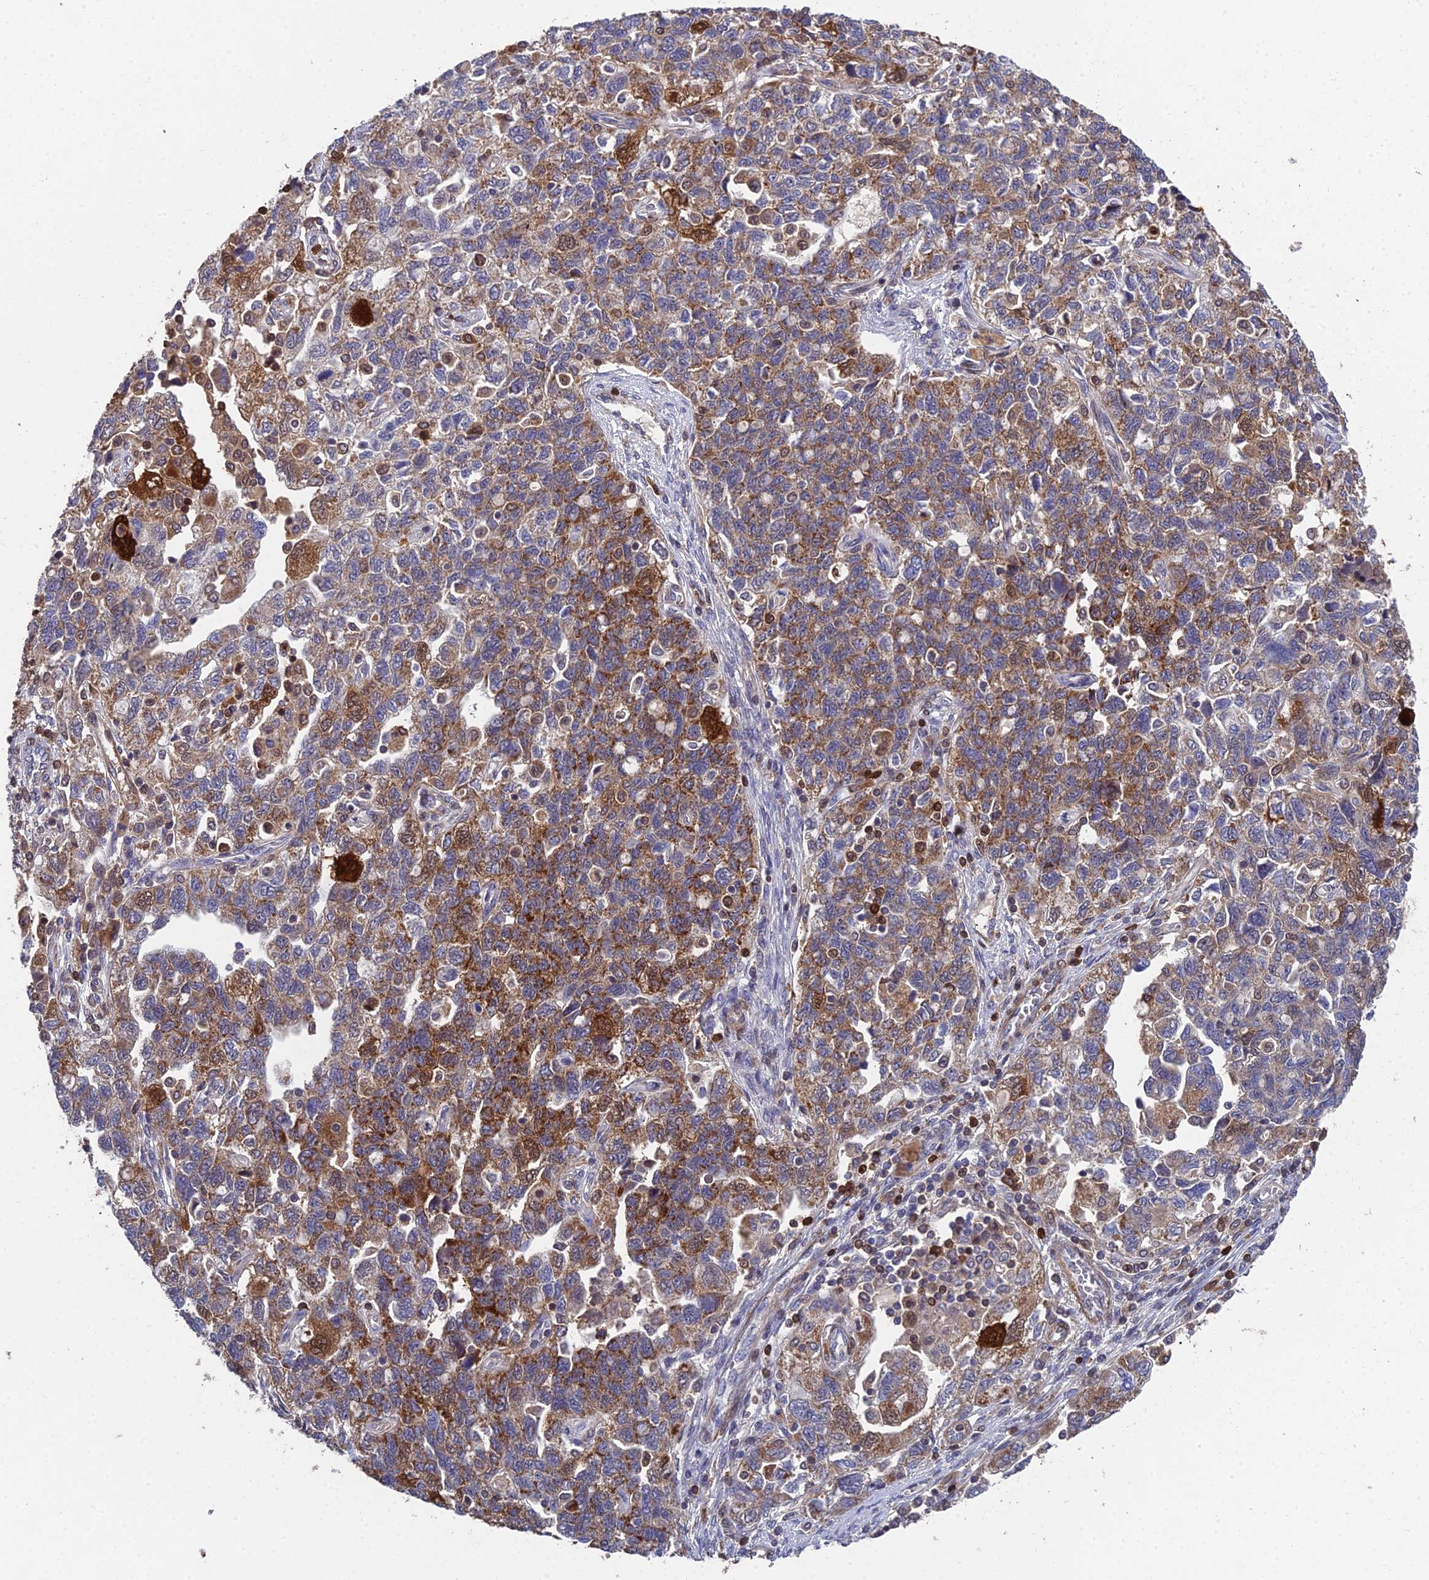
{"staining": {"intensity": "strong", "quantity": "25%-75%", "location": "cytoplasmic/membranous,nuclear"}, "tissue": "ovarian cancer", "cell_type": "Tumor cells", "image_type": "cancer", "snomed": [{"axis": "morphology", "description": "Carcinoma, NOS"}, {"axis": "morphology", "description": "Cystadenocarcinoma, serous, NOS"}, {"axis": "topography", "description": "Ovary"}], "caption": "Human ovarian serous cystadenocarcinoma stained with a protein marker exhibits strong staining in tumor cells.", "gene": "GALK2", "patient": {"sex": "female", "age": 69}}